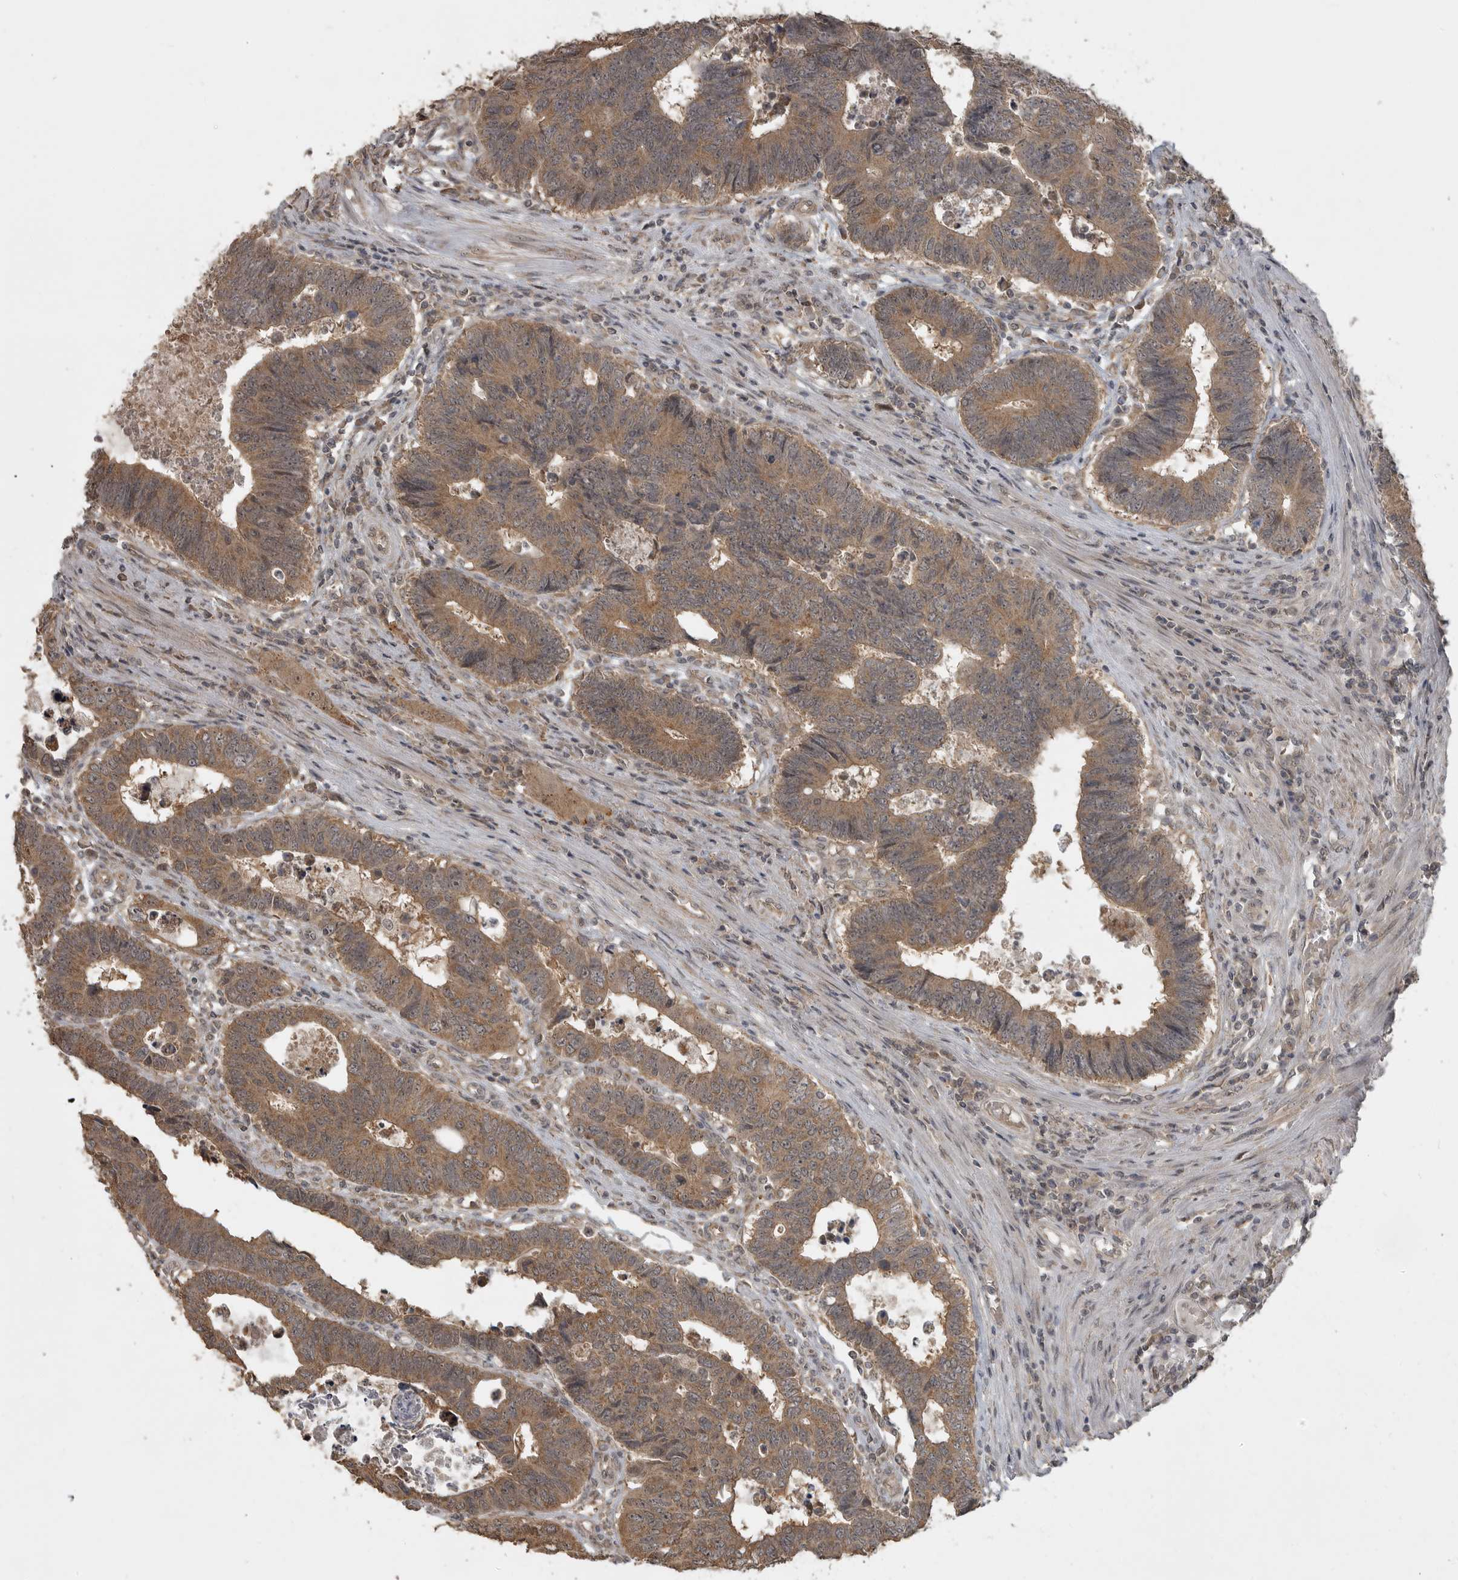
{"staining": {"intensity": "moderate", "quantity": ">75%", "location": "cytoplasmic/membranous"}, "tissue": "colorectal cancer", "cell_type": "Tumor cells", "image_type": "cancer", "snomed": [{"axis": "morphology", "description": "Adenocarcinoma, NOS"}, {"axis": "topography", "description": "Rectum"}], "caption": "Human colorectal cancer (adenocarcinoma) stained with a protein marker displays moderate staining in tumor cells.", "gene": "LLGL1", "patient": {"sex": "male", "age": 84}}